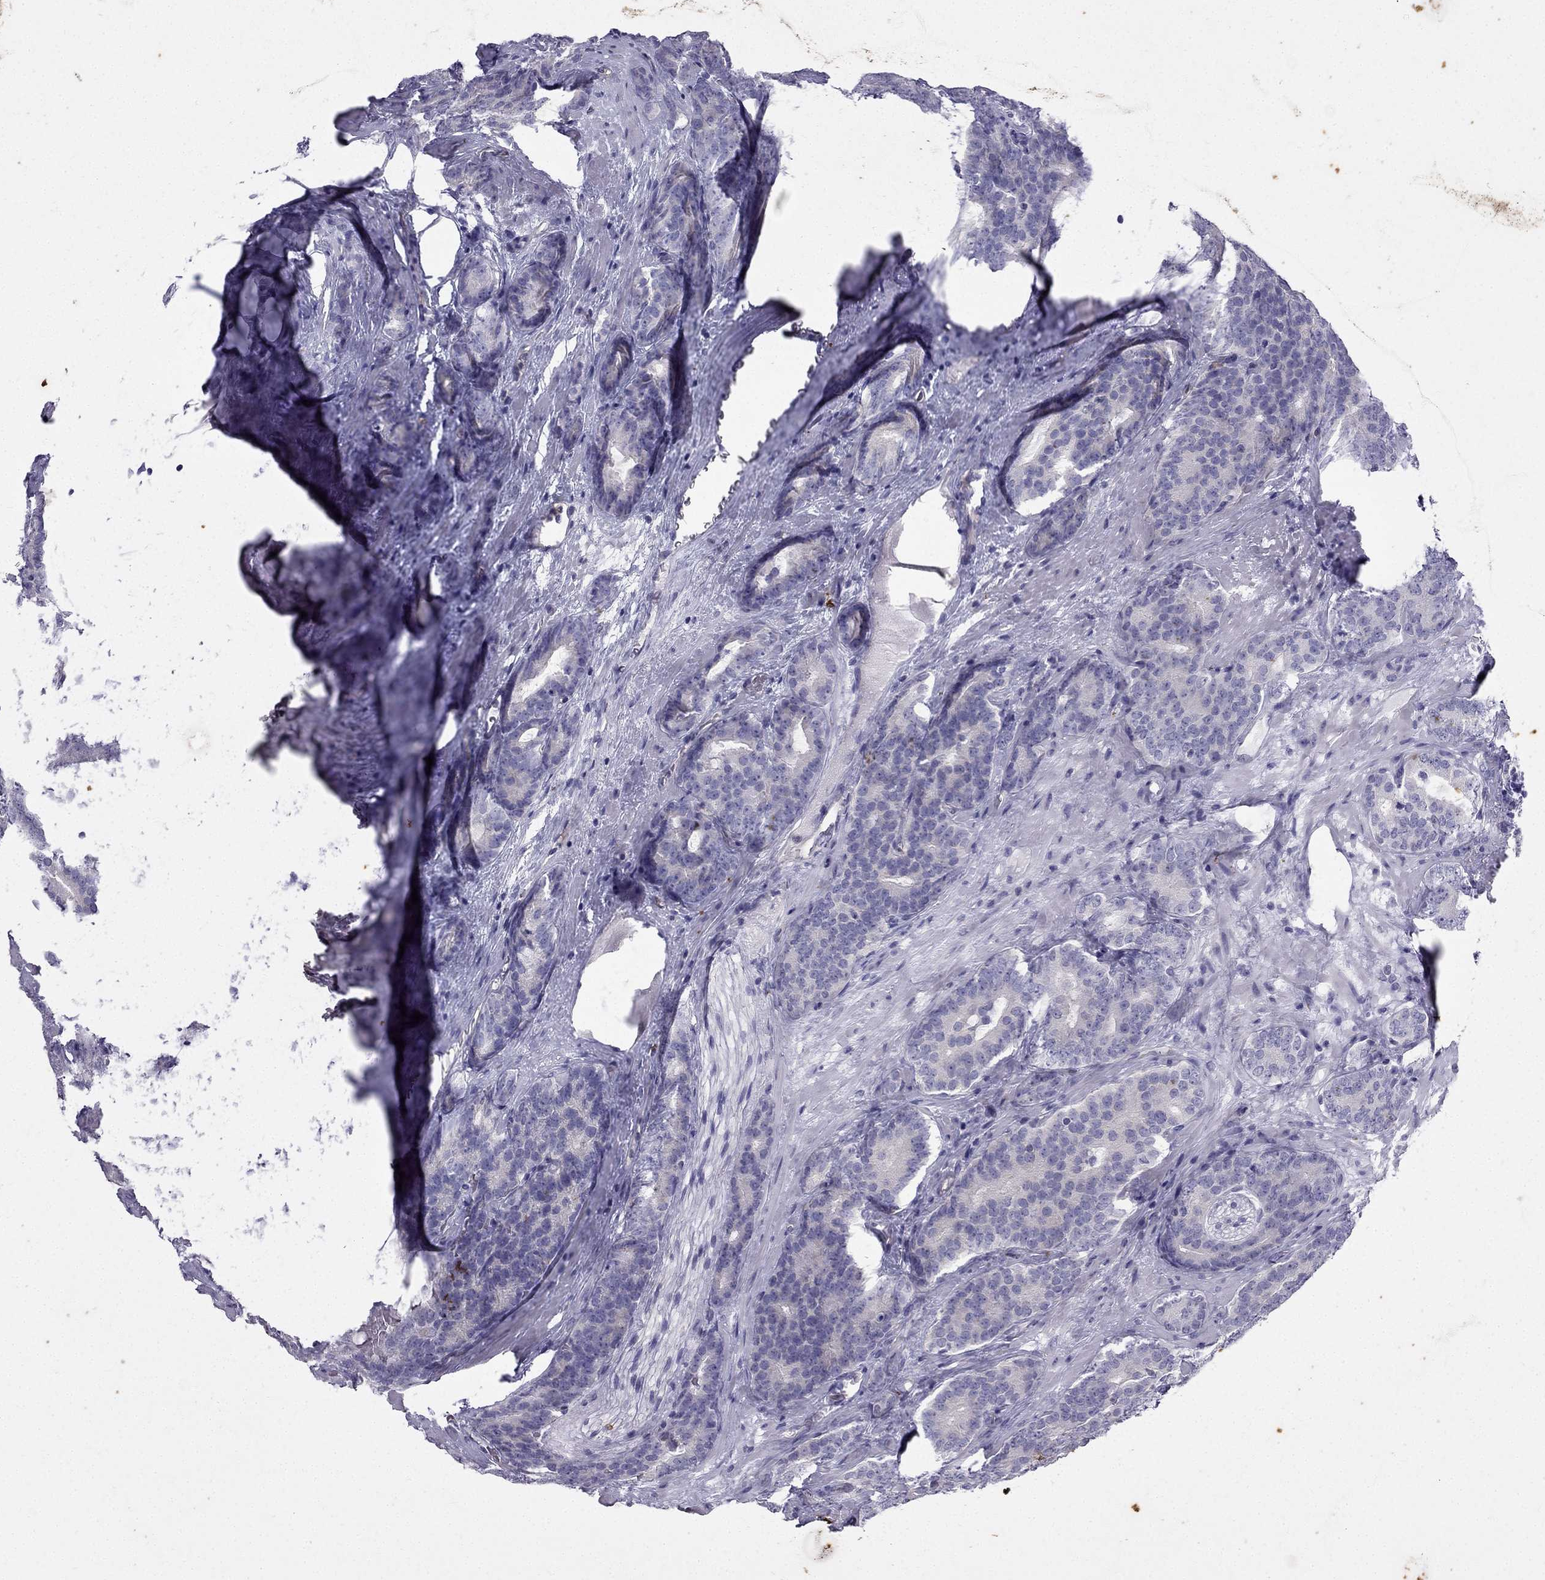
{"staining": {"intensity": "negative", "quantity": "none", "location": "none"}, "tissue": "prostate cancer", "cell_type": "Tumor cells", "image_type": "cancer", "snomed": [{"axis": "morphology", "description": "Adenocarcinoma, NOS"}, {"axis": "topography", "description": "Prostate"}], "caption": "Tumor cells show no significant protein positivity in prostate cancer. (Stains: DAB immunohistochemistry (IHC) with hematoxylin counter stain, Microscopy: brightfield microscopy at high magnification).", "gene": "GJA8", "patient": {"sex": "male", "age": 71}}